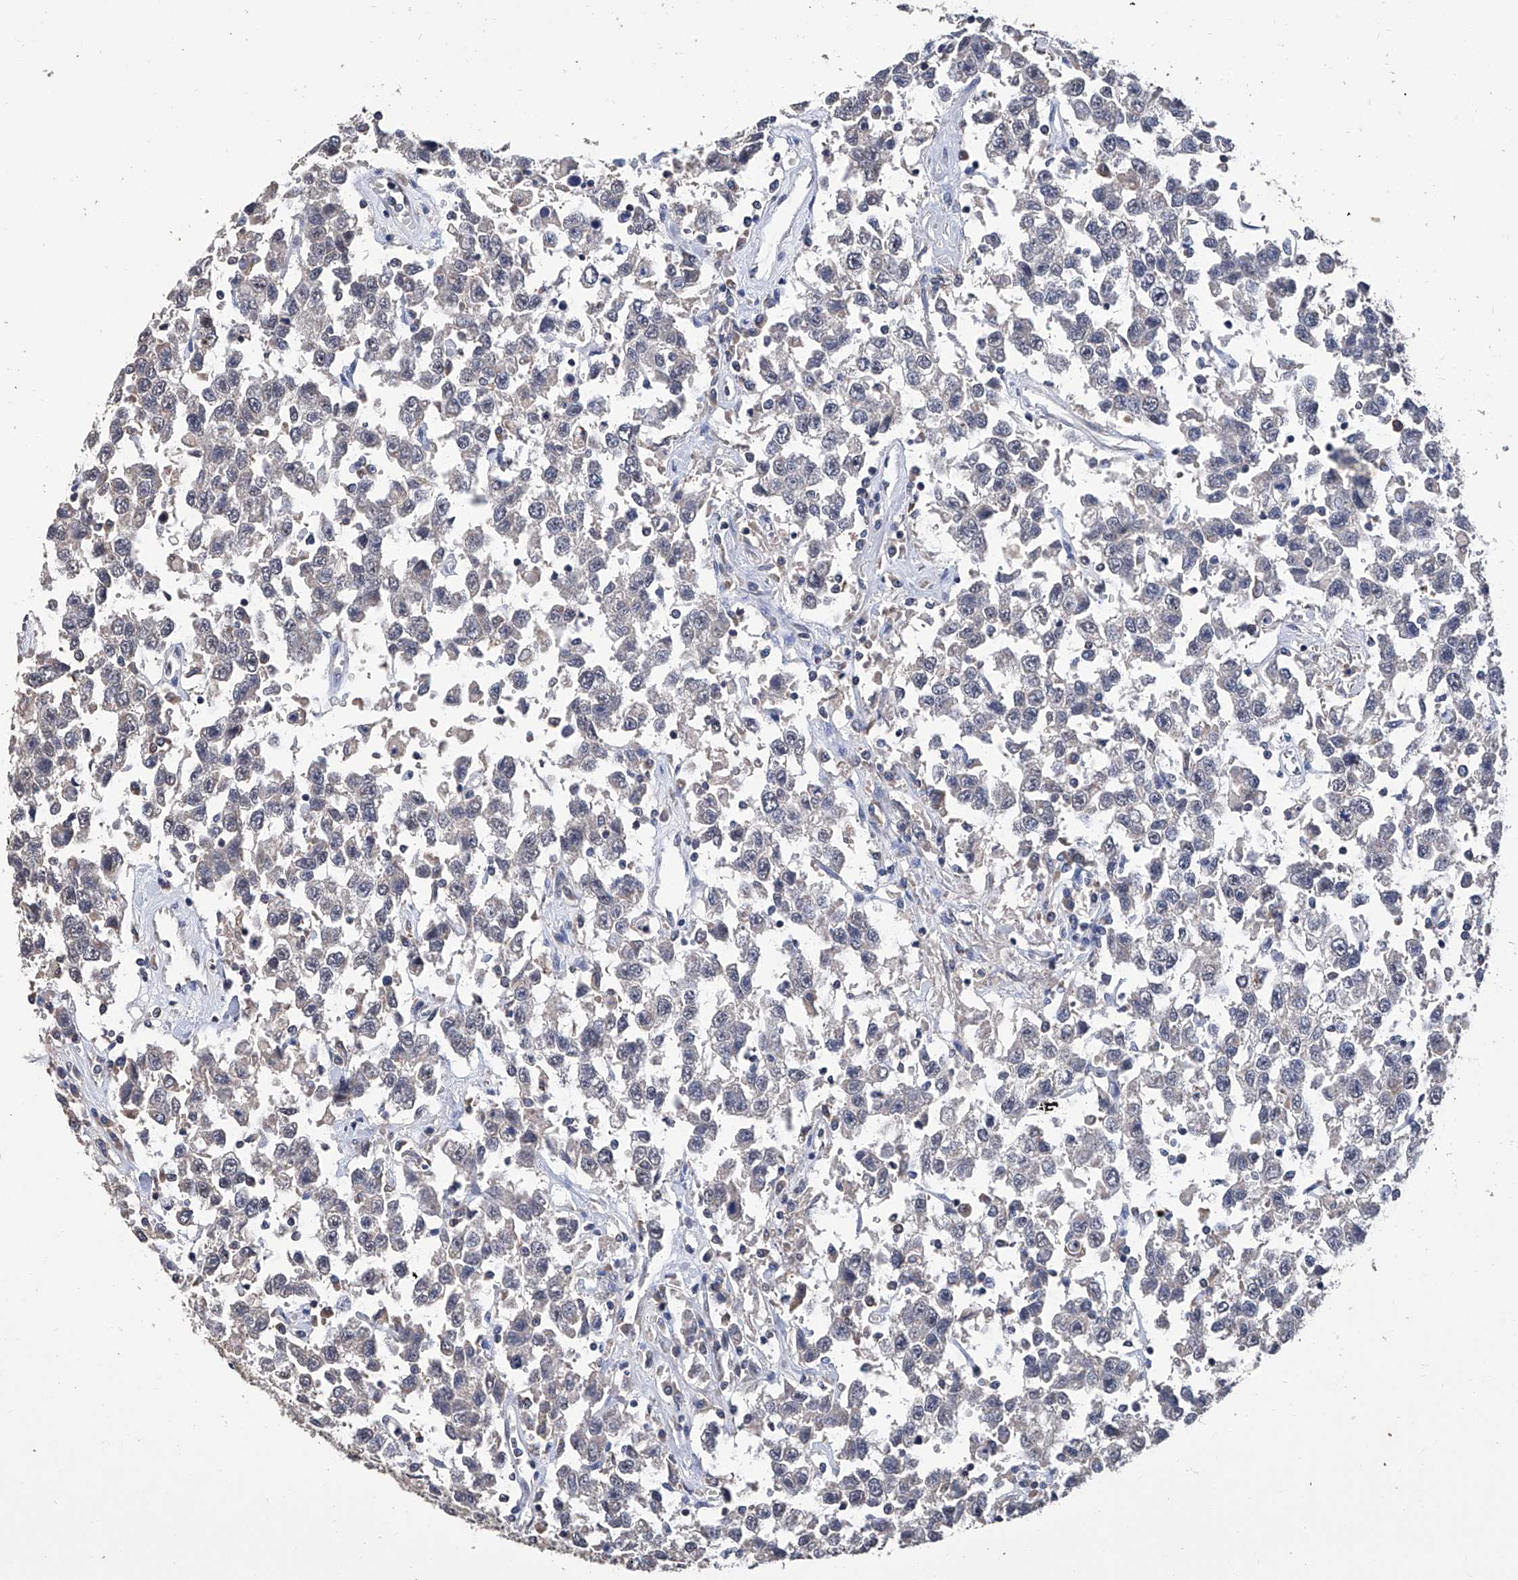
{"staining": {"intensity": "negative", "quantity": "none", "location": "none"}, "tissue": "testis cancer", "cell_type": "Tumor cells", "image_type": "cancer", "snomed": [{"axis": "morphology", "description": "Seminoma, NOS"}, {"axis": "topography", "description": "Testis"}], "caption": "IHC micrograph of human testis cancer (seminoma) stained for a protein (brown), which exhibits no staining in tumor cells.", "gene": "GPT", "patient": {"sex": "male", "age": 41}}